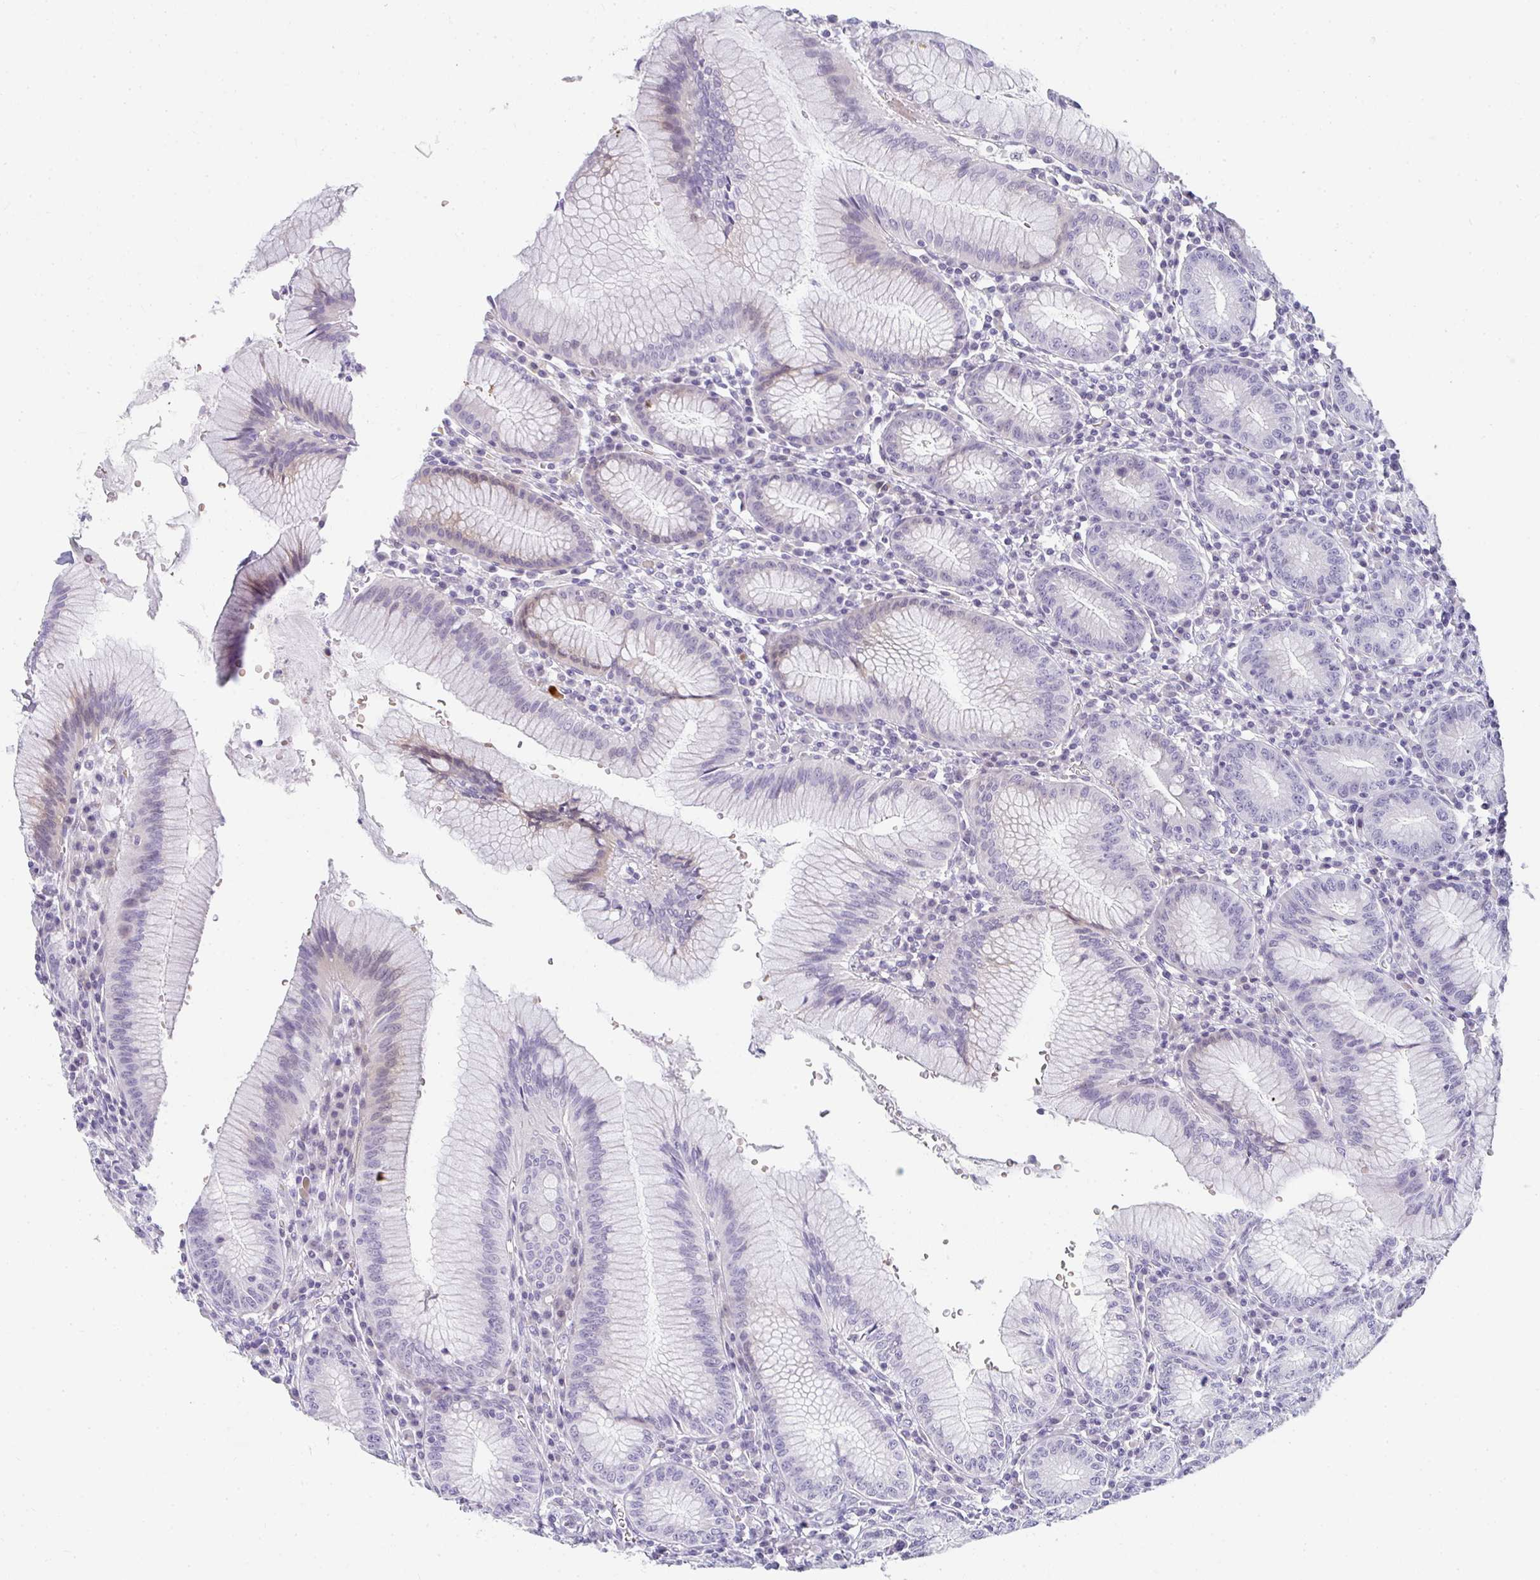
{"staining": {"intensity": "weak", "quantity": "<25%", "location": "cytoplasmic/membranous,nuclear"}, "tissue": "stomach", "cell_type": "Glandular cells", "image_type": "normal", "snomed": [{"axis": "morphology", "description": "Normal tissue, NOS"}, {"axis": "topography", "description": "Stomach"}], "caption": "A micrograph of stomach stained for a protein shows no brown staining in glandular cells. The staining was performed using DAB to visualize the protein expression in brown, while the nuclei were stained in blue with hematoxylin (Magnification: 20x).", "gene": "NEU2", "patient": {"sex": "male", "age": 55}}